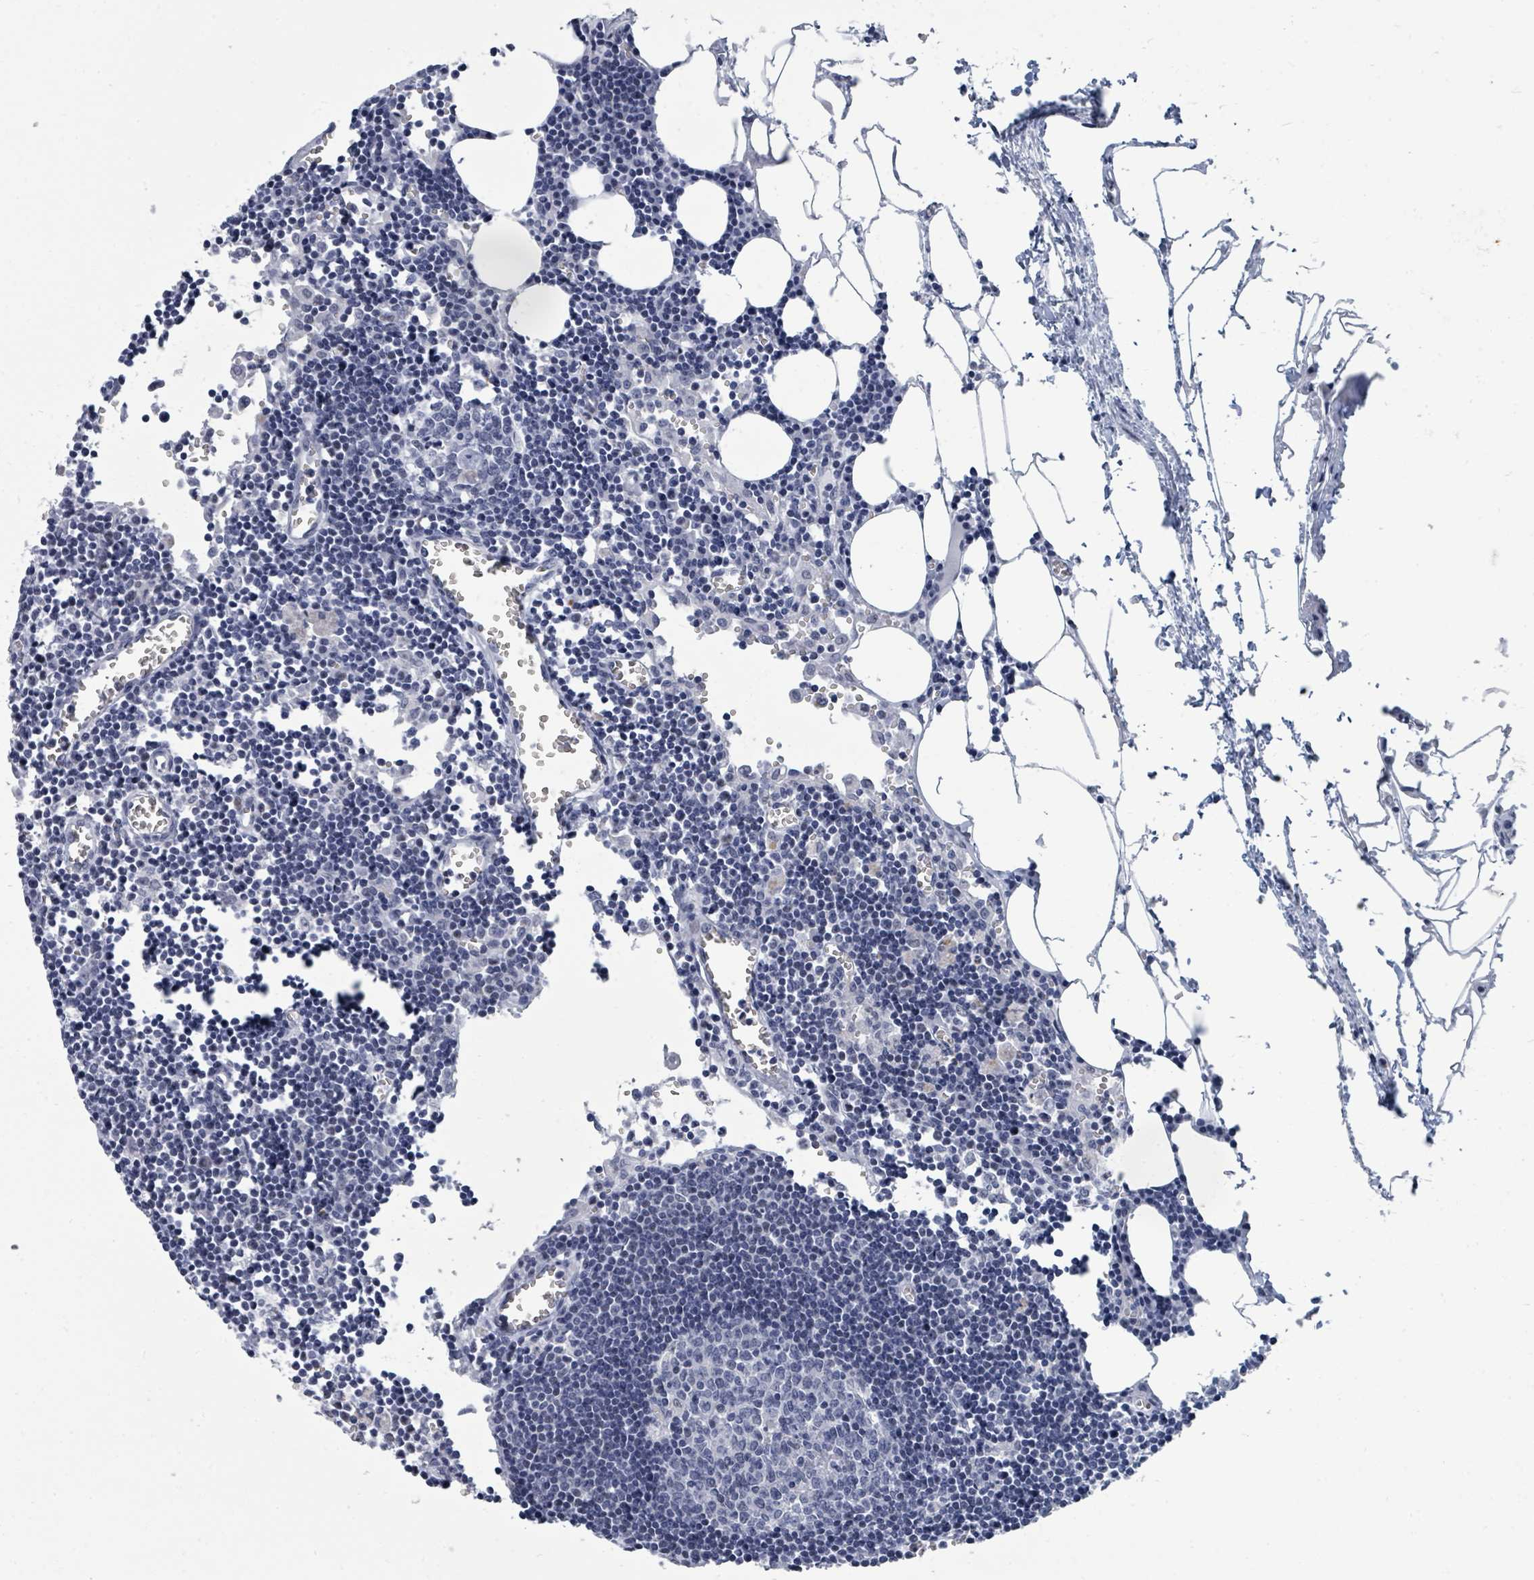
{"staining": {"intensity": "negative", "quantity": "none", "location": "none"}, "tissue": "lymph node", "cell_type": "Germinal center cells", "image_type": "normal", "snomed": [{"axis": "morphology", "description": "Normal tissue, NOS"}, {"axis": "topography", "description": "Lymph node"}], "caption": "Immunohistochemical staining of benign lymph node shows no significant staining in germinal center cells. (IHC, brightfield microscopy, high magnification).", "gene": "CT45A10", "patient": {"sex": "male", "age": 62}}